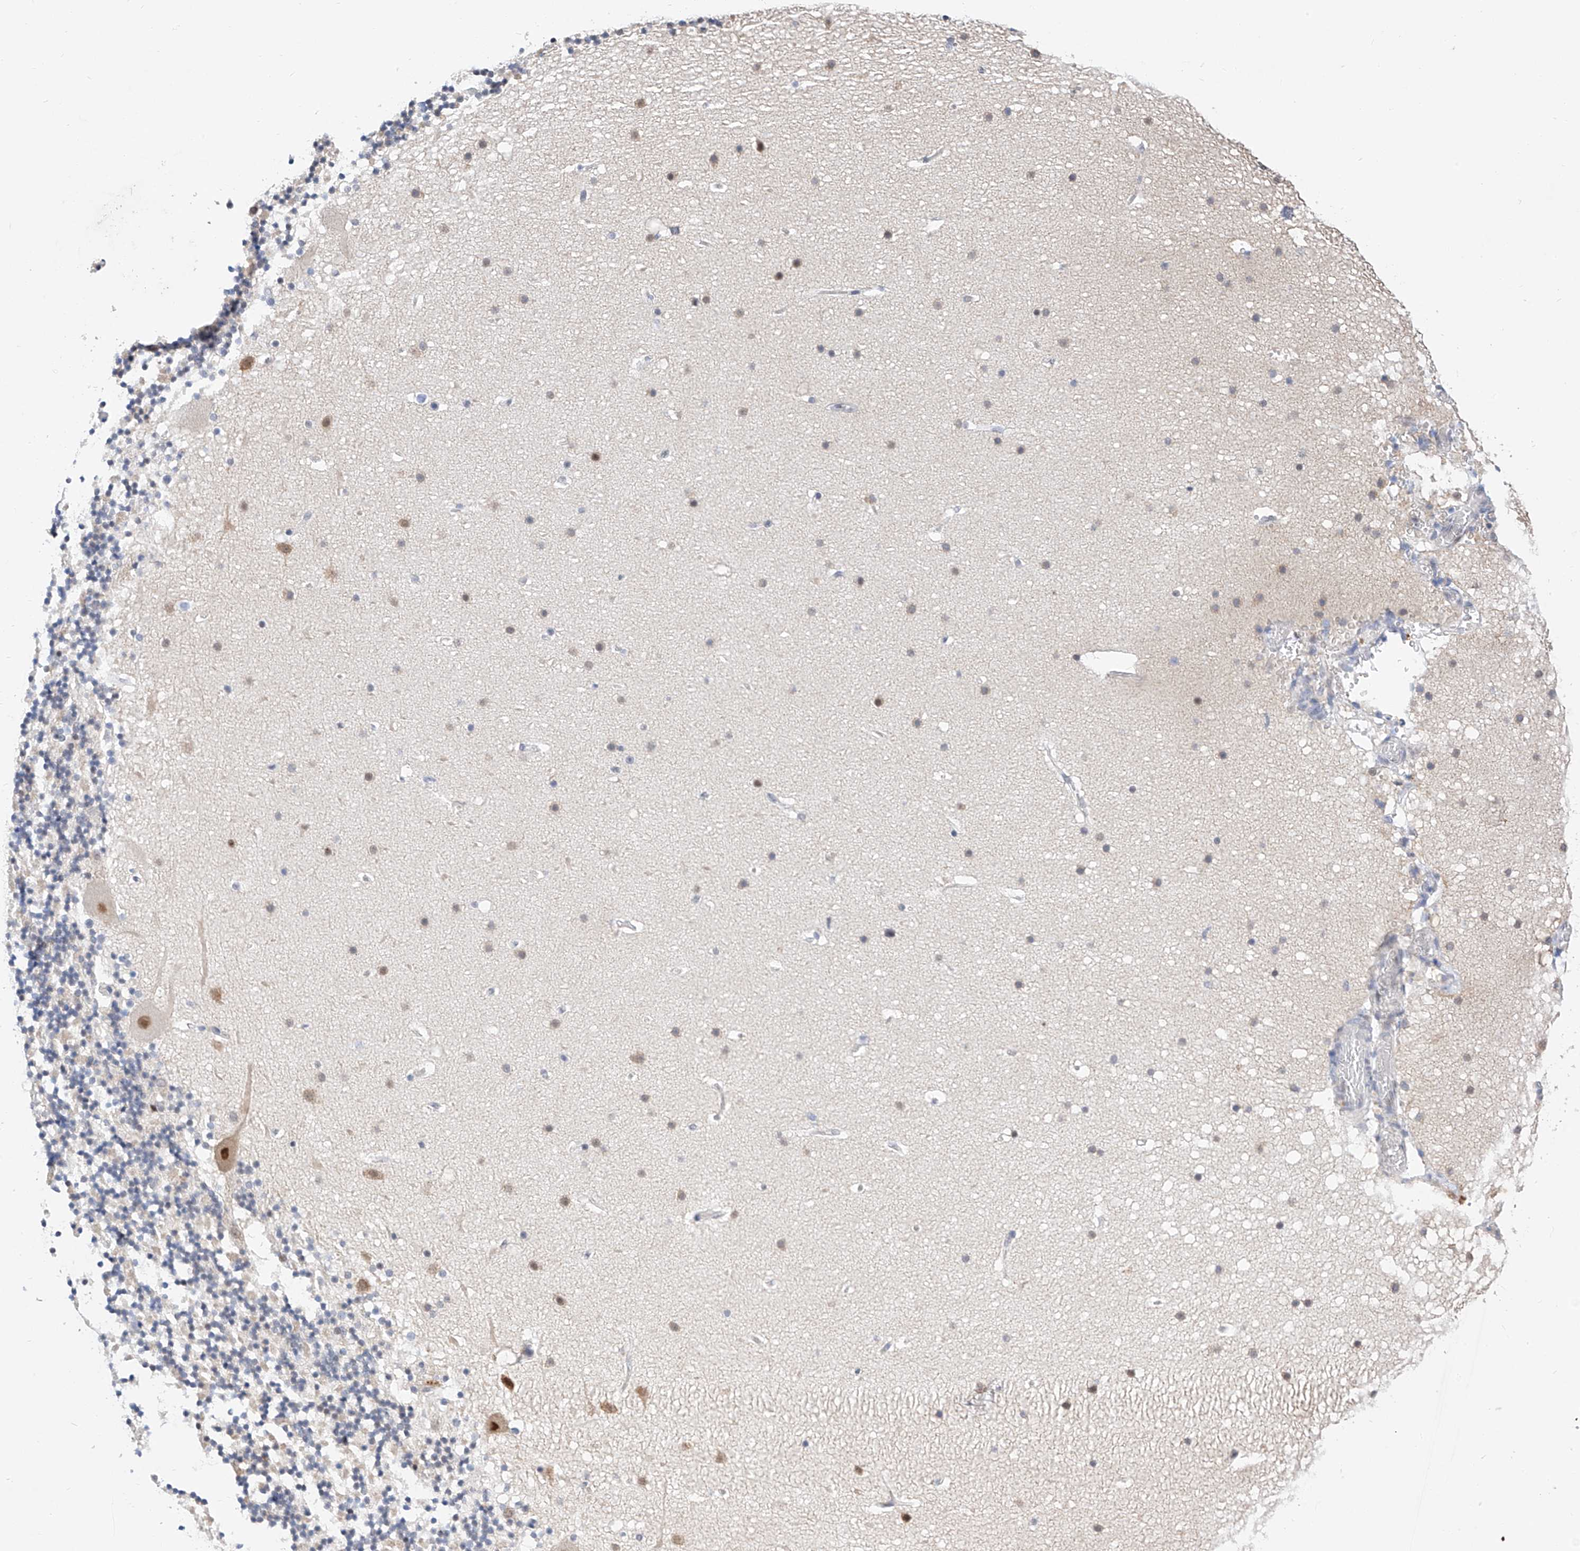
{"staining": {"intensity": "negative", "quantity": "none", "location": "none"}, "tissue": "cerebellum", "cell_type": "Cells in granular layer", "image_type": "normal", "snomed": [{"axis": "morphology", "description": "Normal tissue, NOS"}, {"axis": "topography", "description": "Cerebellum"}], "caption": "Immunohistochemistry of unremarkable human cerebellum shows no positivity in cells in granular layer.", "gene": "KCNJ1", "patient": {"sex": "male", "age": 57}}